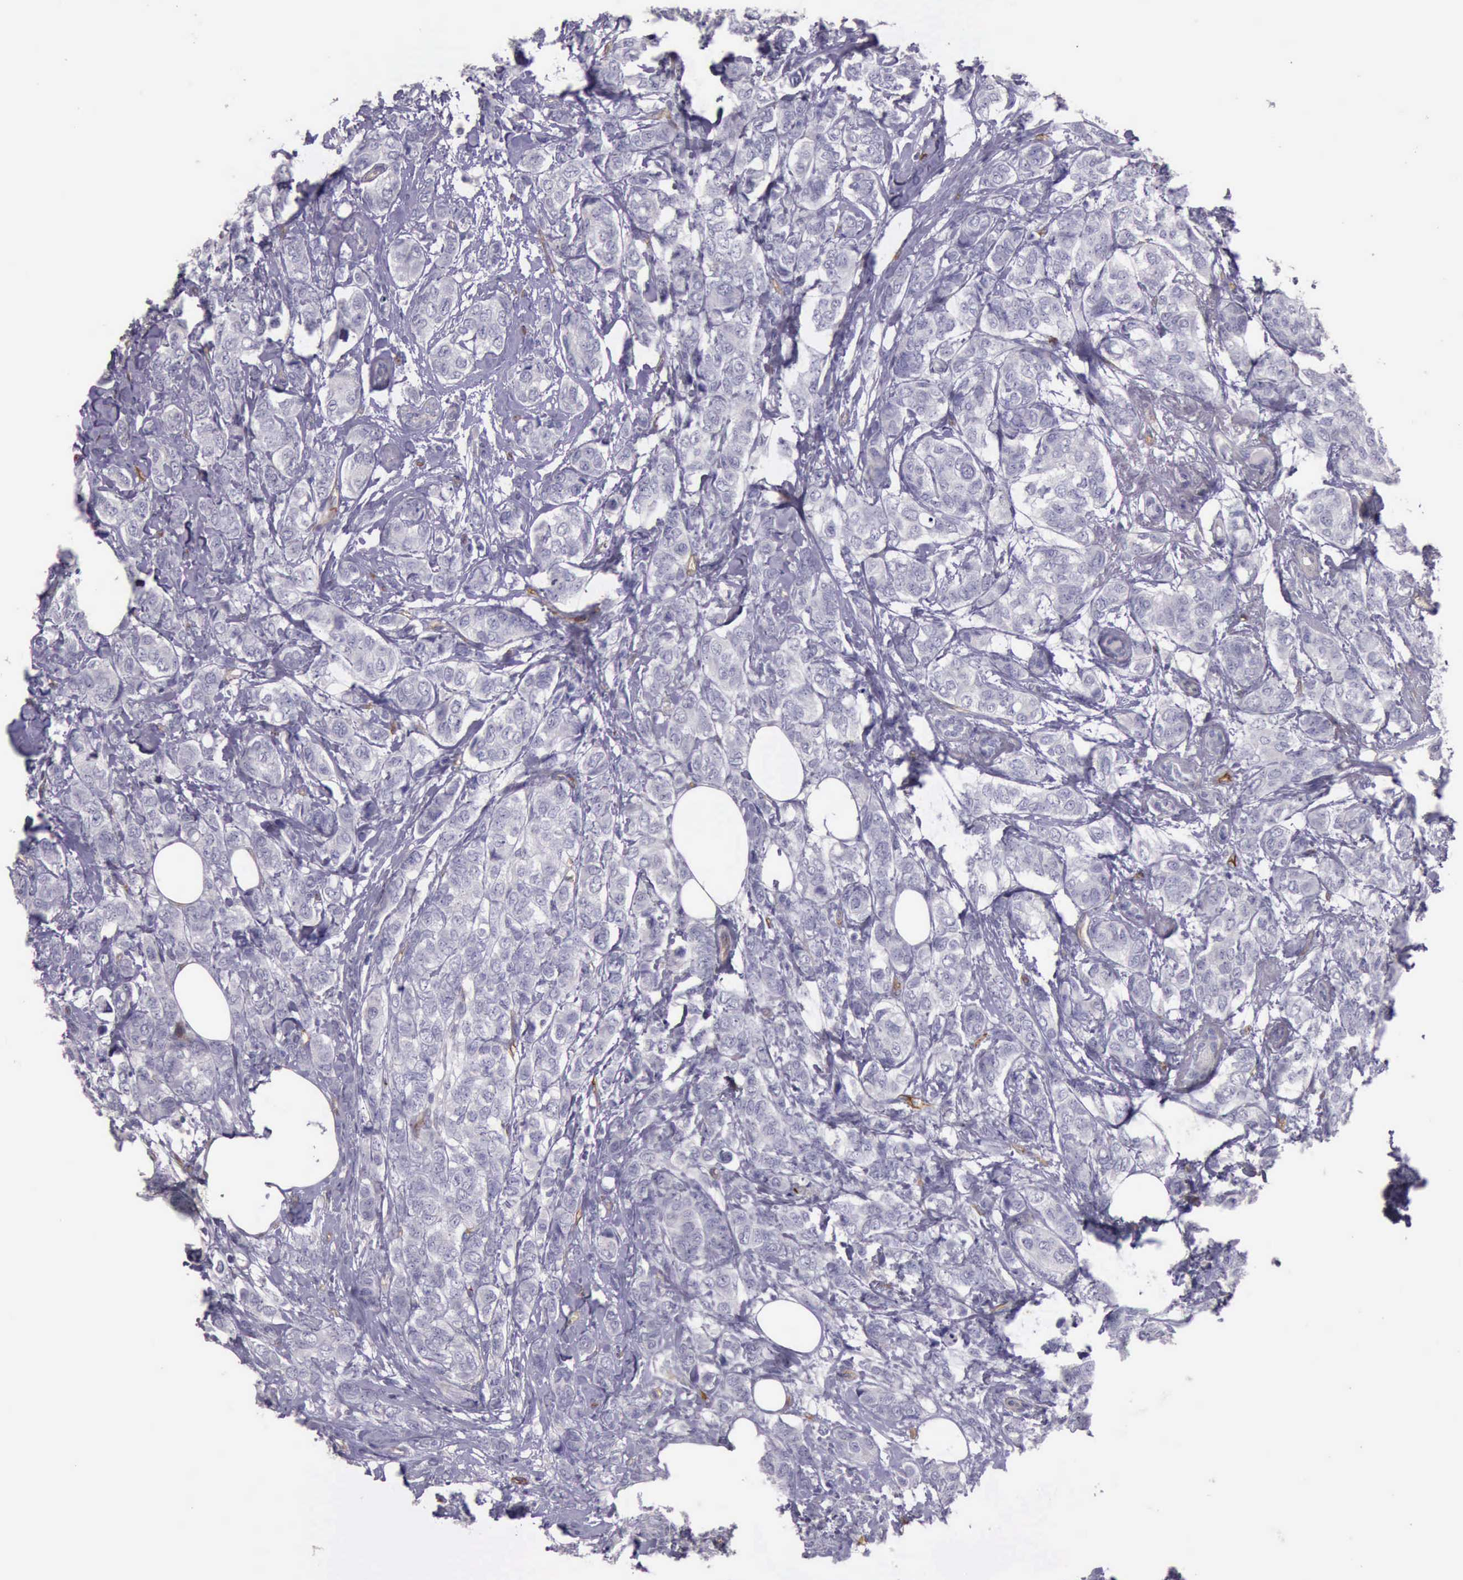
{"staining": {"intensity": "negative", "quantity": "none", "location": "none"}, "tissue": "breast cancer", "cell_type": "Tumor cells", "image_type": "cancer", "snomed": [{"axis": "morphology", "description": "Lobular carcinoma"}, {"axis": "topography", "description": "Breast"}], "caption": "Tumor cells are negative for protein expression in human breast cancer (lobular carcinoma). Nuclei are stained in blue.", "gene": "TCEANC", "patient": {"sex": "female", "age": 60}}